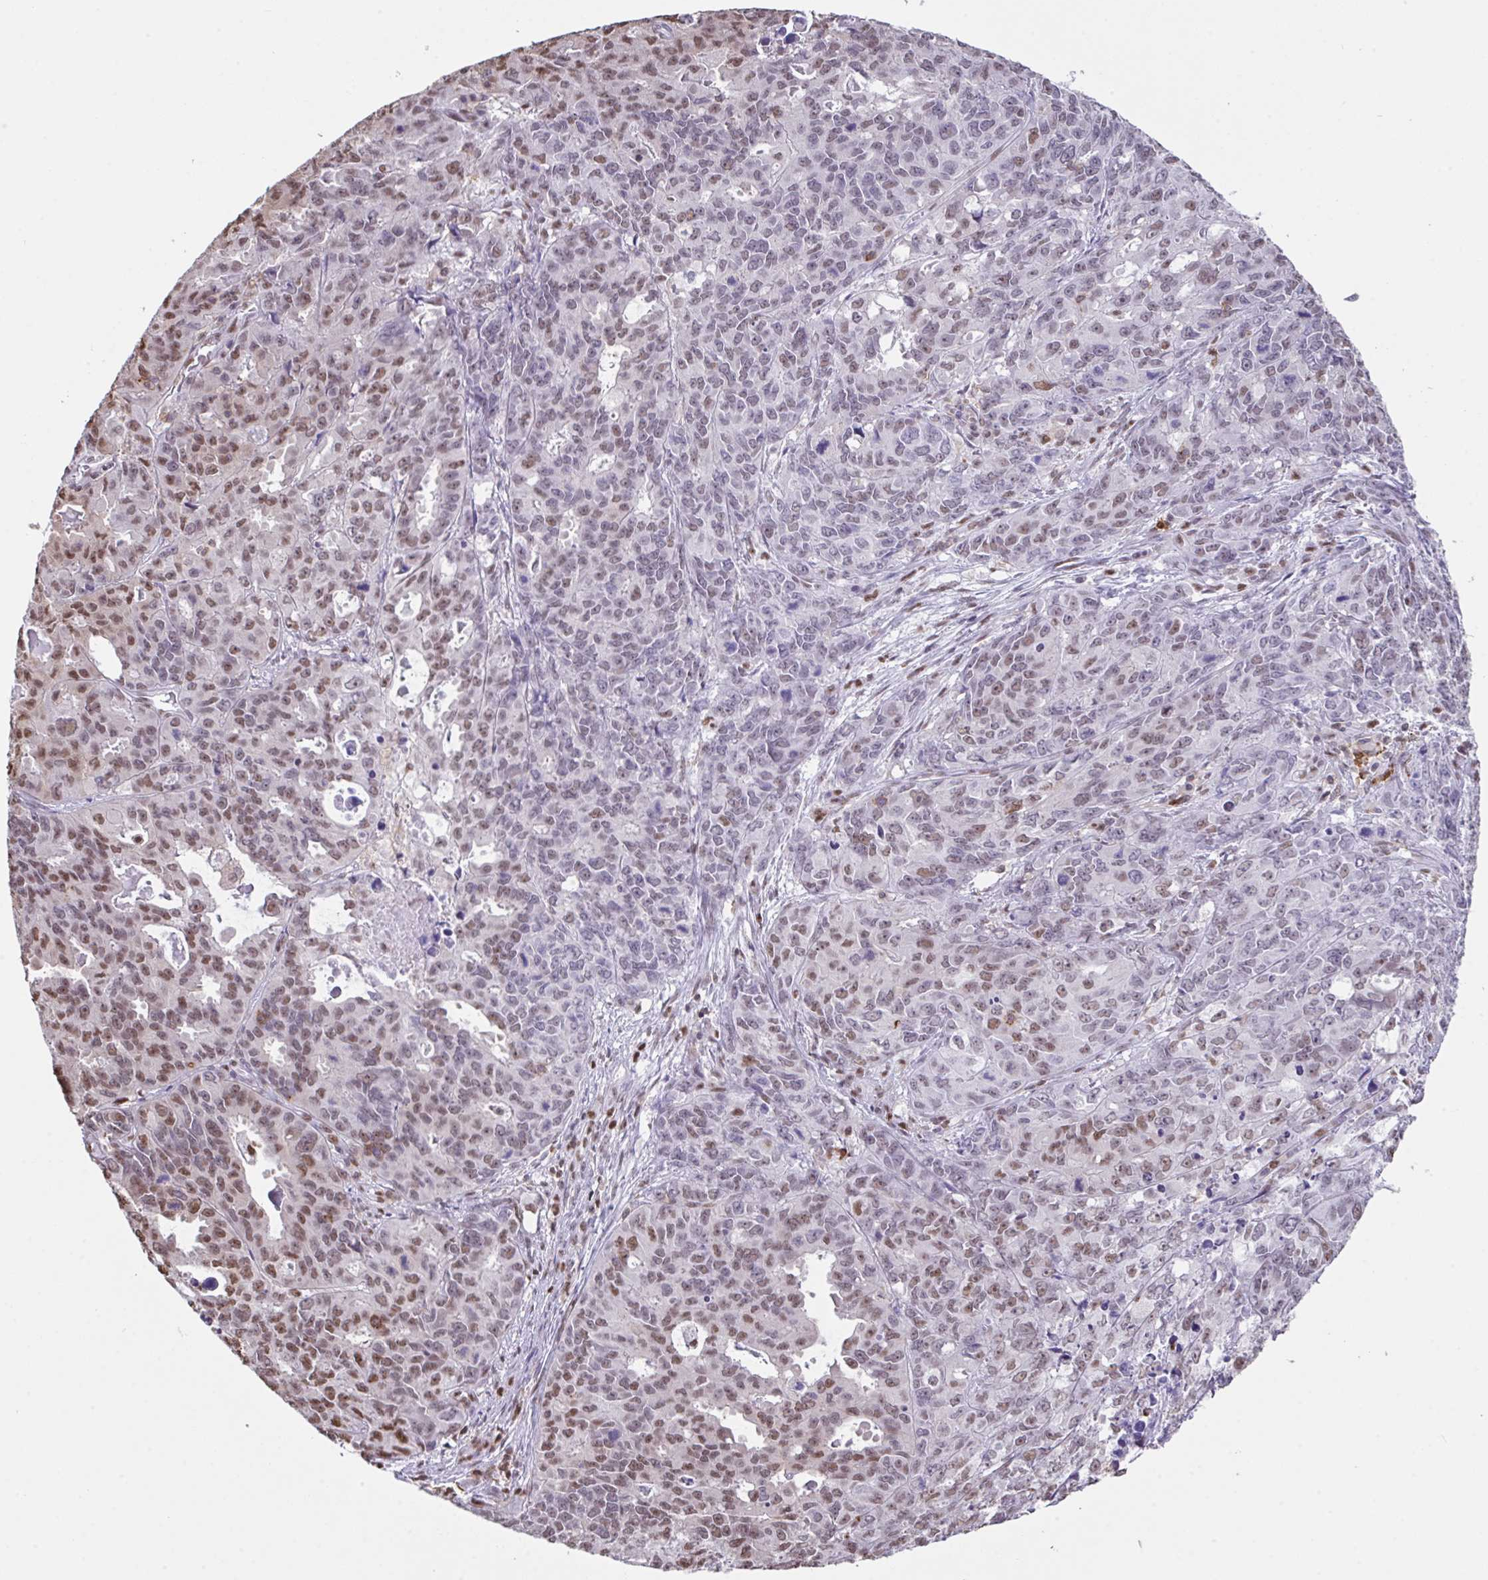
{"staining": {"intensity": "moderate", "quantity": "25%-75%", "location": "nuclear"}, "tissue": "endometrial cancer", "cell_type": "Tumor cells", "image_type": "cancer", "snomed": [{"axis": "morphology", "description": "Adenocarcinoma, NOS"}, {"axis": "topography", "description": "Uterus"}], "caption": "Immunohistochemical staining of adenocarcinoma (endometrial) shows medium levels of moderate nuclear staining in about 25%-75% of tumor cells.", "gene": "BTBD10", "patient": {"sex": "female", "age": 79}}